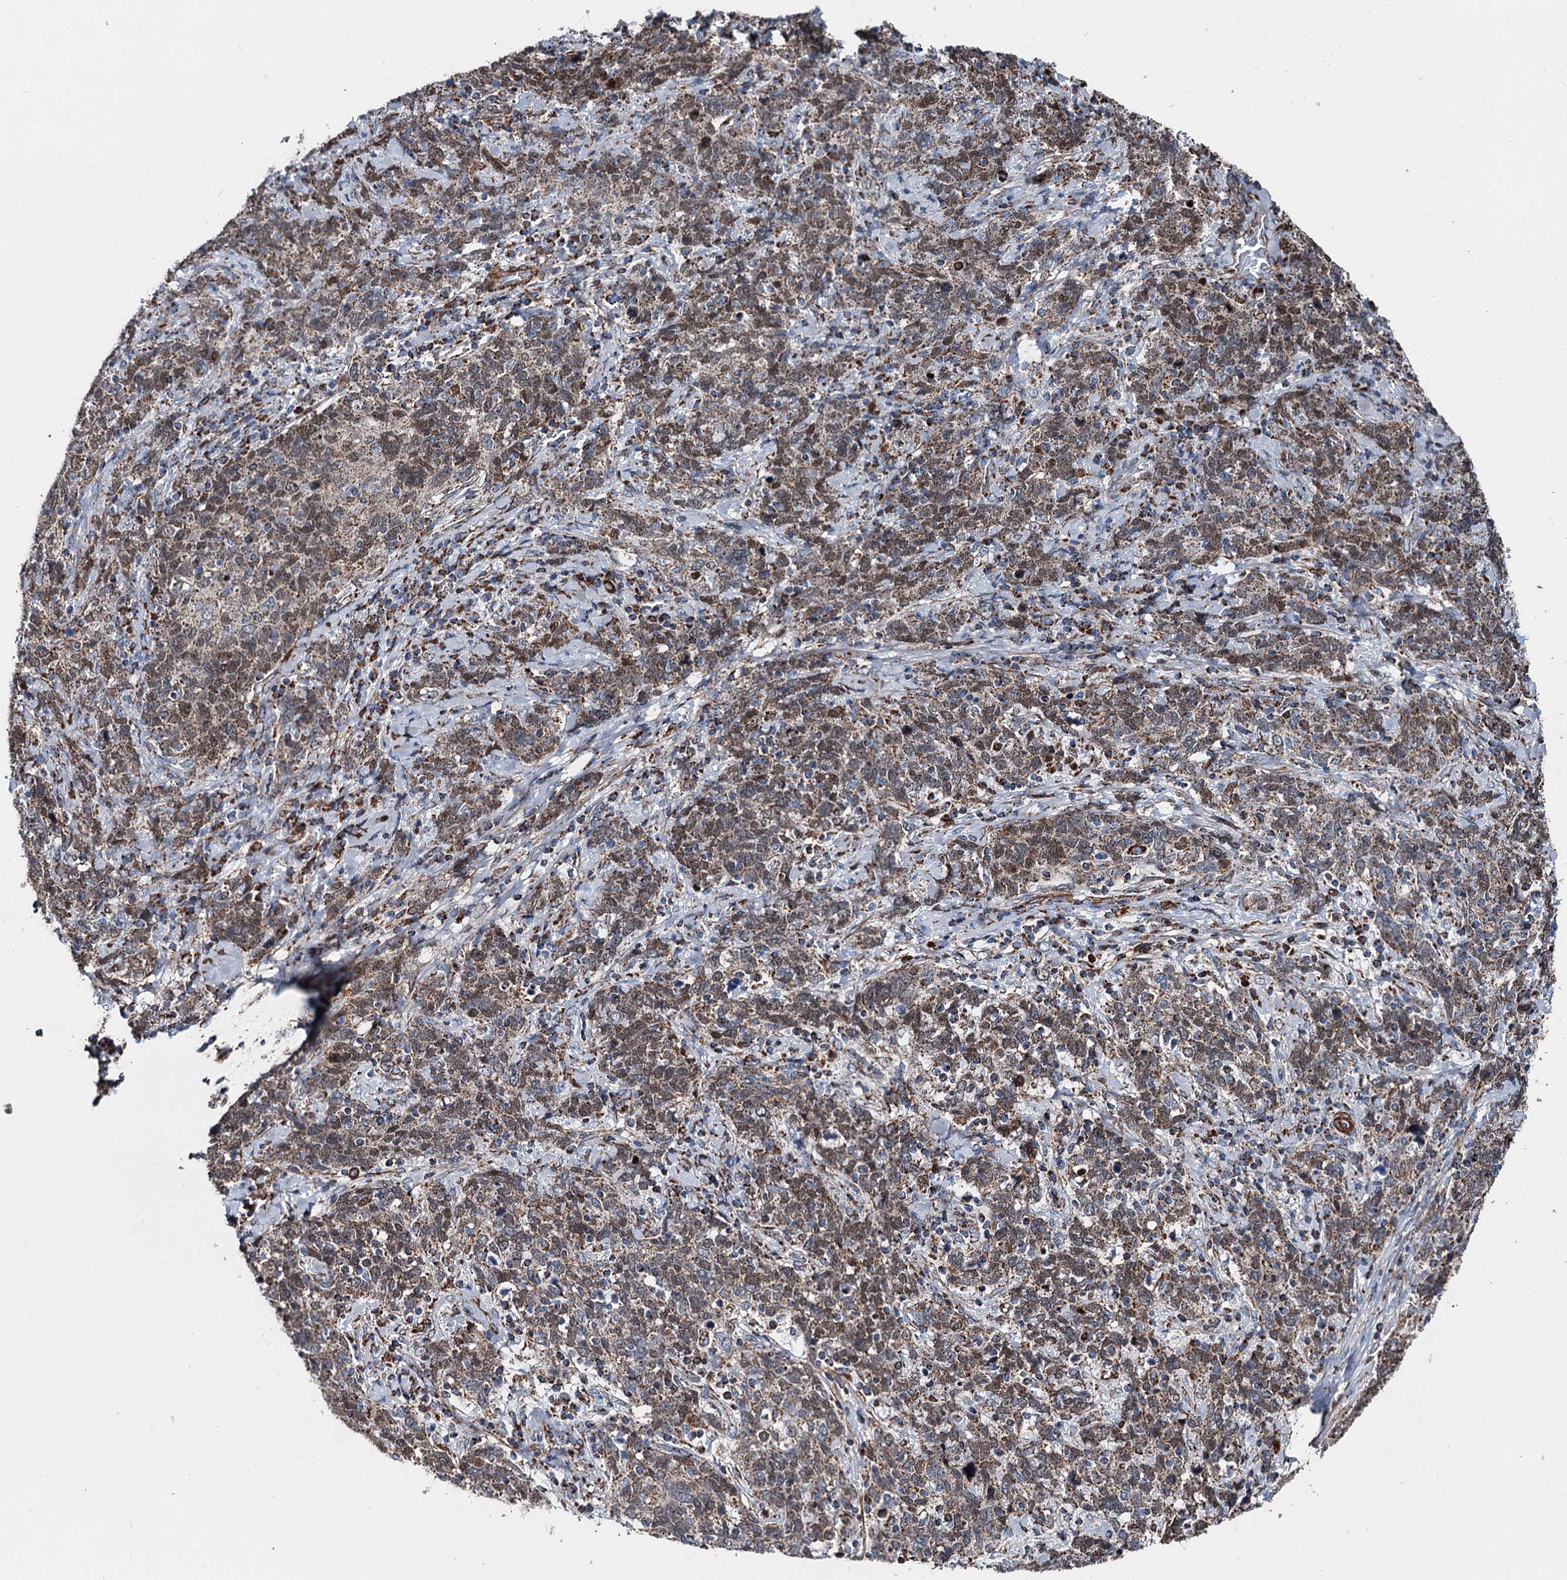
{"staining": {"intensity": "moderate", "quantity": ">75%", "location": "cytoplasmic/membranous"}, "tissue": "cervical cancer", "cell_type": "Tumor cells", "image_type": "cancer", "snomed": [{"axis": "morphology", "description": "Squamous cell carcinoma, NOS"}, {"axis": "topography", "description": "Cervix"}], "caption": "Cervical cancer (squamous cell carcinoma) was stained to show a protein in brown. There is medium levels of moderate cytoplasmic/membranous staining in about >75% of tumor cells. The protein of interest is shown in brown color, while the nuclei are stained blue.", "gene": "DDIAS", "patient": {"sex": "female", "age": 41}}